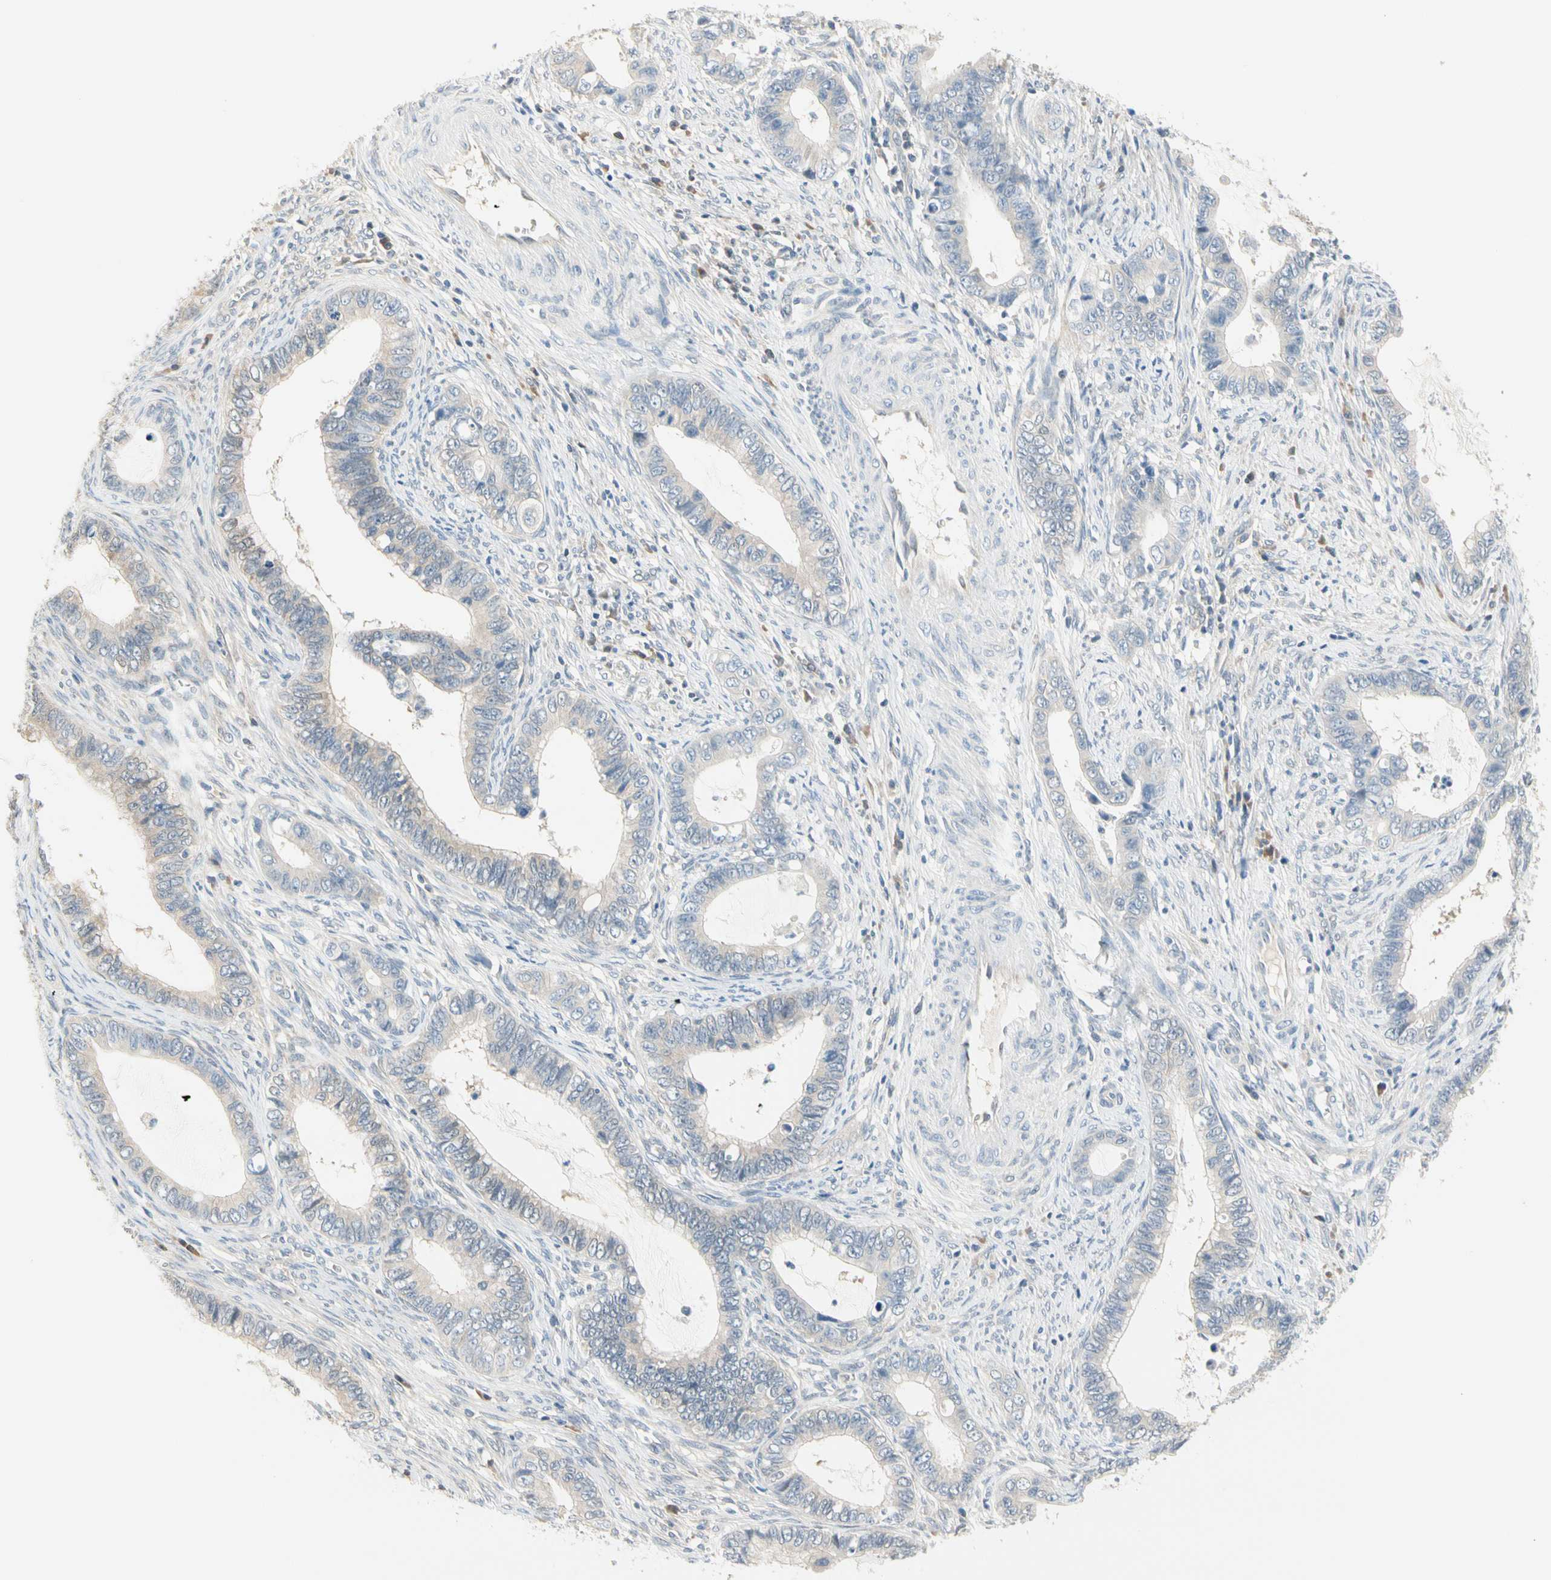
{"staining": {"intensity": "weak", "quantity": ">75%", "location": "cytoplasmic/membranous"}, "tissue": "cervical cancer", "cell_type": "Tumor cells", "image_type": "cancer", "snomed": [{"axis": "morphology", "description": "Adenocarcinoma, NOS"}, {"axis": "topography", "description": "Cervix"}], "caption": "Immunohistochemical staining of human adenocarcinoma (cervical) exhibits weak cytoplasmic/membranous protein expression in approximately >75% of tumor cells.", "gene": "MPI", "patient": {"sex": "female", "age": 44}}